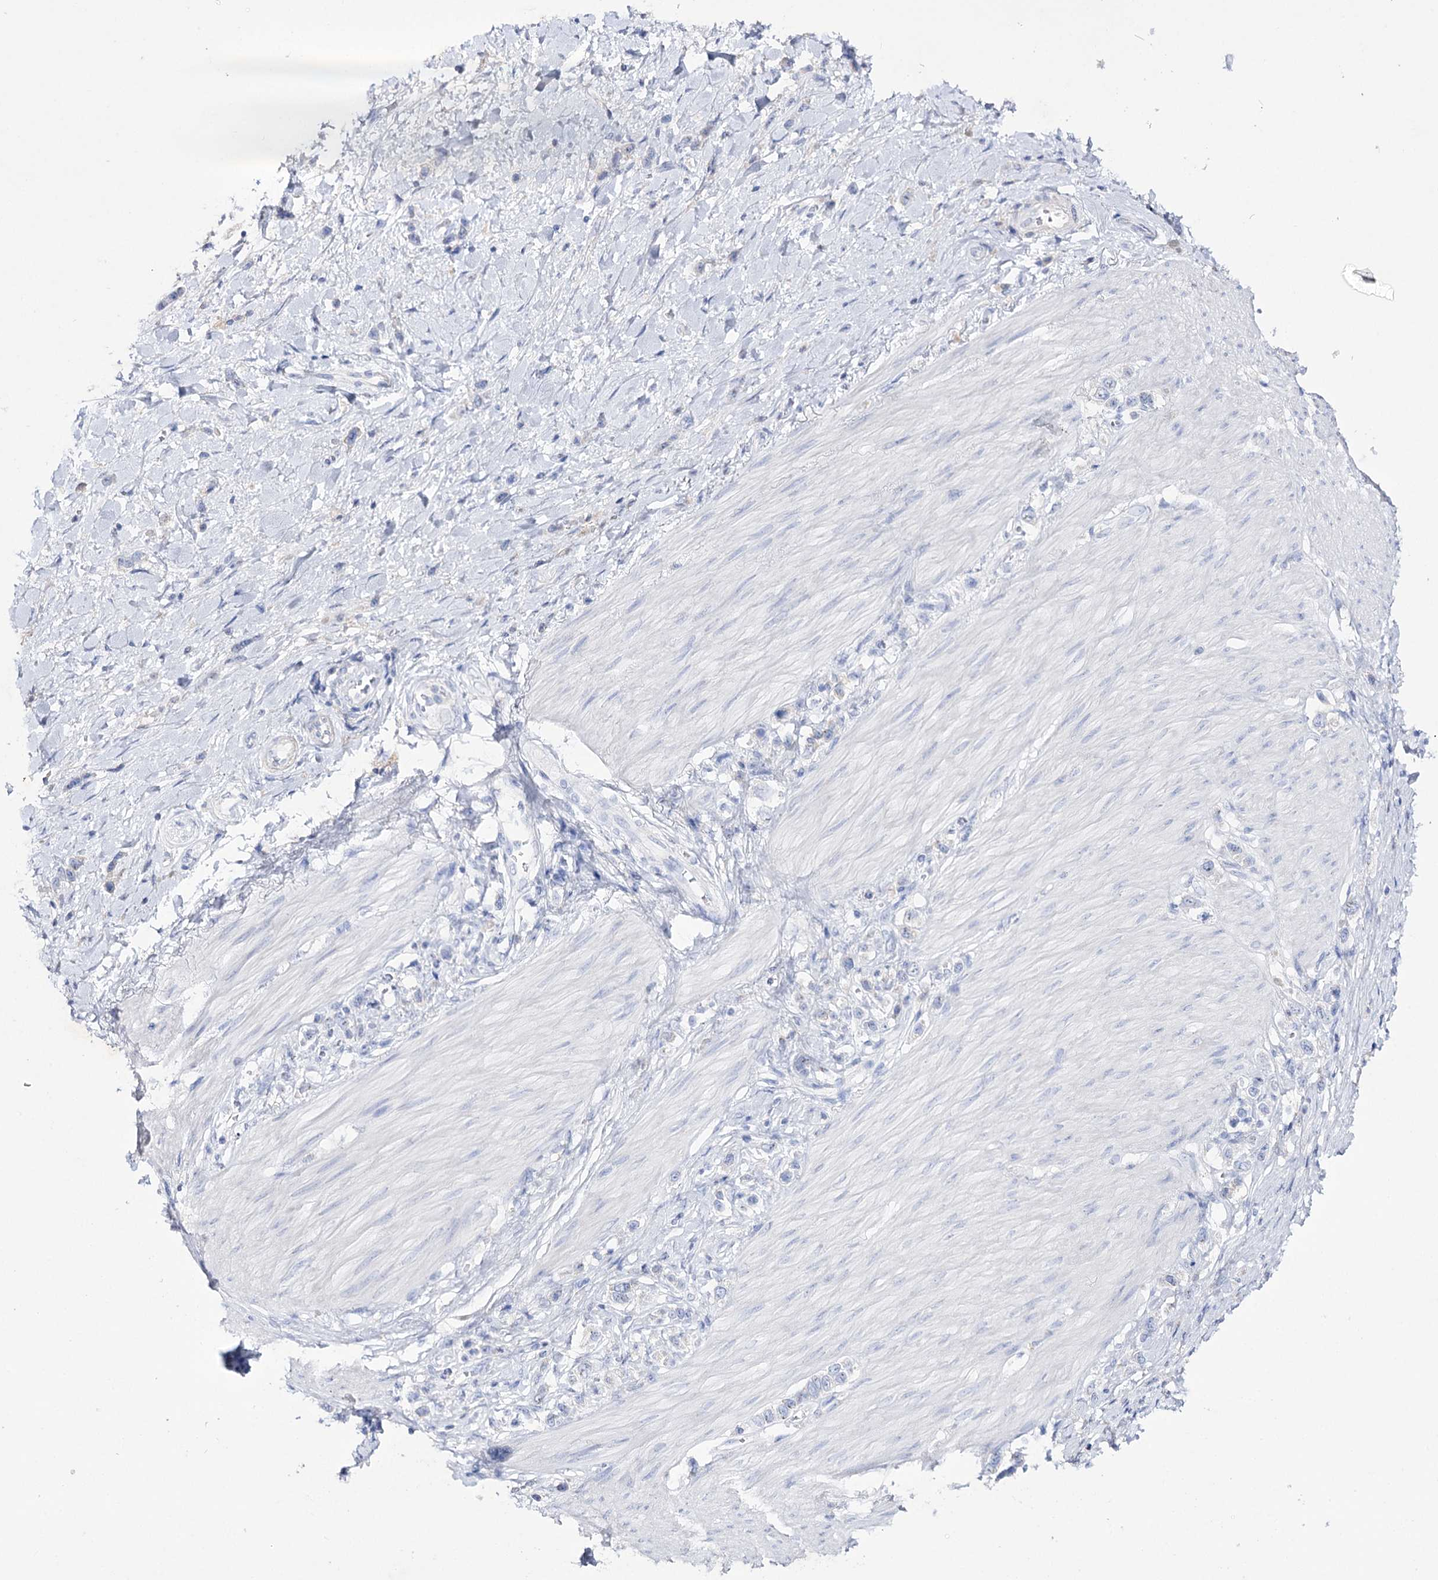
{"staining": {"intensity": "negative", "quantity": "none", "location": "none"}, "tissue": "stomach cancer", "cell_type": "Tumor cells", "image_type": "cancer", "snomed": [{"axis": "morphology", "description": "Normal tissue, NOS"}, {"axis": "morphology", "description": "Adenocarcinoma, NOS"}, {"axis": "topography", "description": "Stomach, upper"}, {"axis": "topography", "description": "Stomach"}], "caption": "The immunohistochemistry (IHC) image has no significant positivity in tumor cells of stomach cancer tissue.", "gene": "NAGLU", "patient": {"sex": "female", "age": 65}}